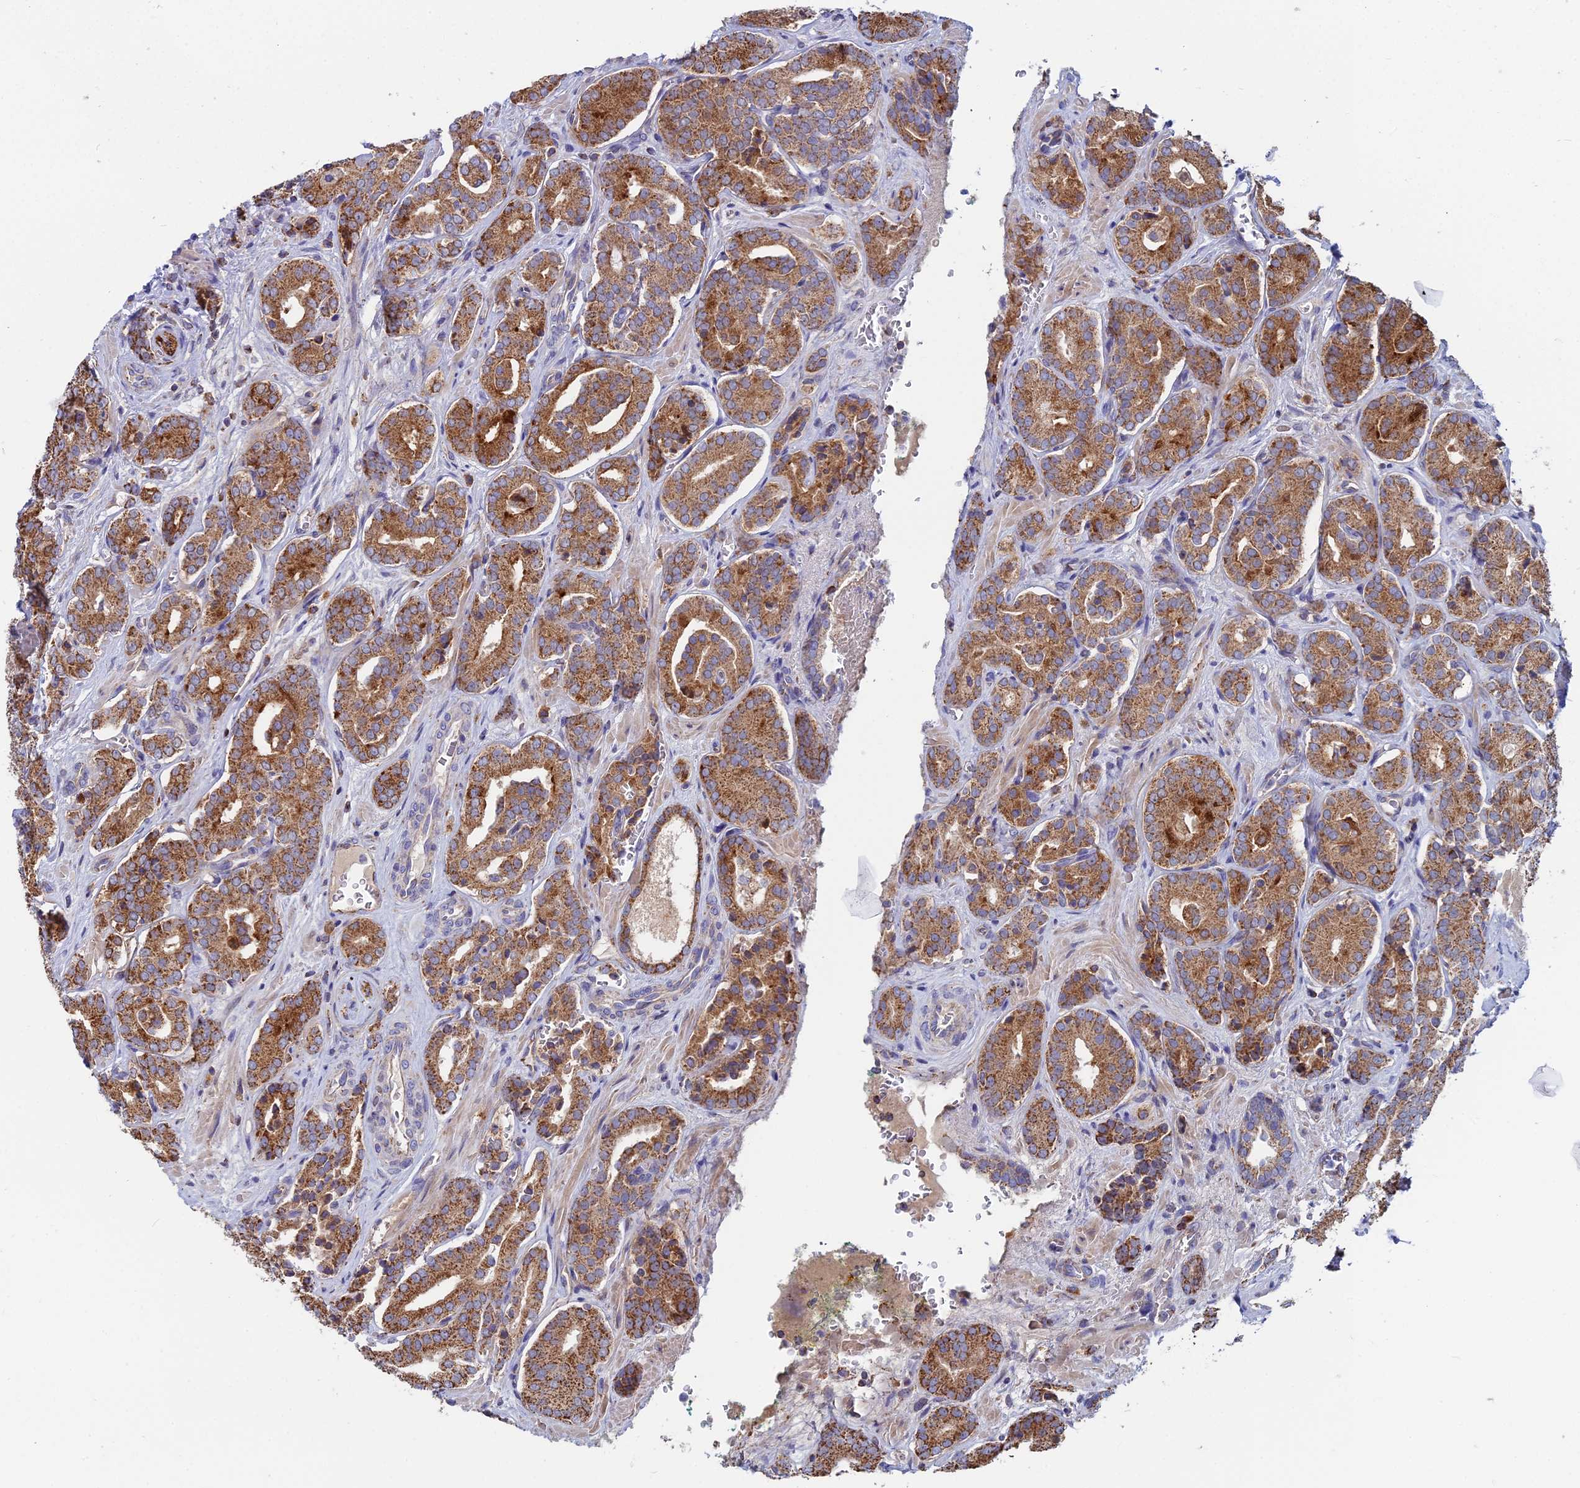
{"staining": {"intensity": "moderate", "quantity": ">75%", "location": "cytoplasmic/membranous"}, "tissue": "prostate cancer", "cell_type": "Tumor cells", "image_type": "cancer", "snomed": [{"axis": "morphology", "description": "Adenocarcinoma, High grade"}, {"axis": "topography", "description": "Prostate"}], "caption": "Prostate cancer (high-grade adenocarcinoma) was stained to show a protein in brown. There is medium levels of moderate cytoplasmic/membranous staining in about >75% of tumor cells.", "gene": "SPOCK2", "patient": {"sex": "male", "age": 66}}